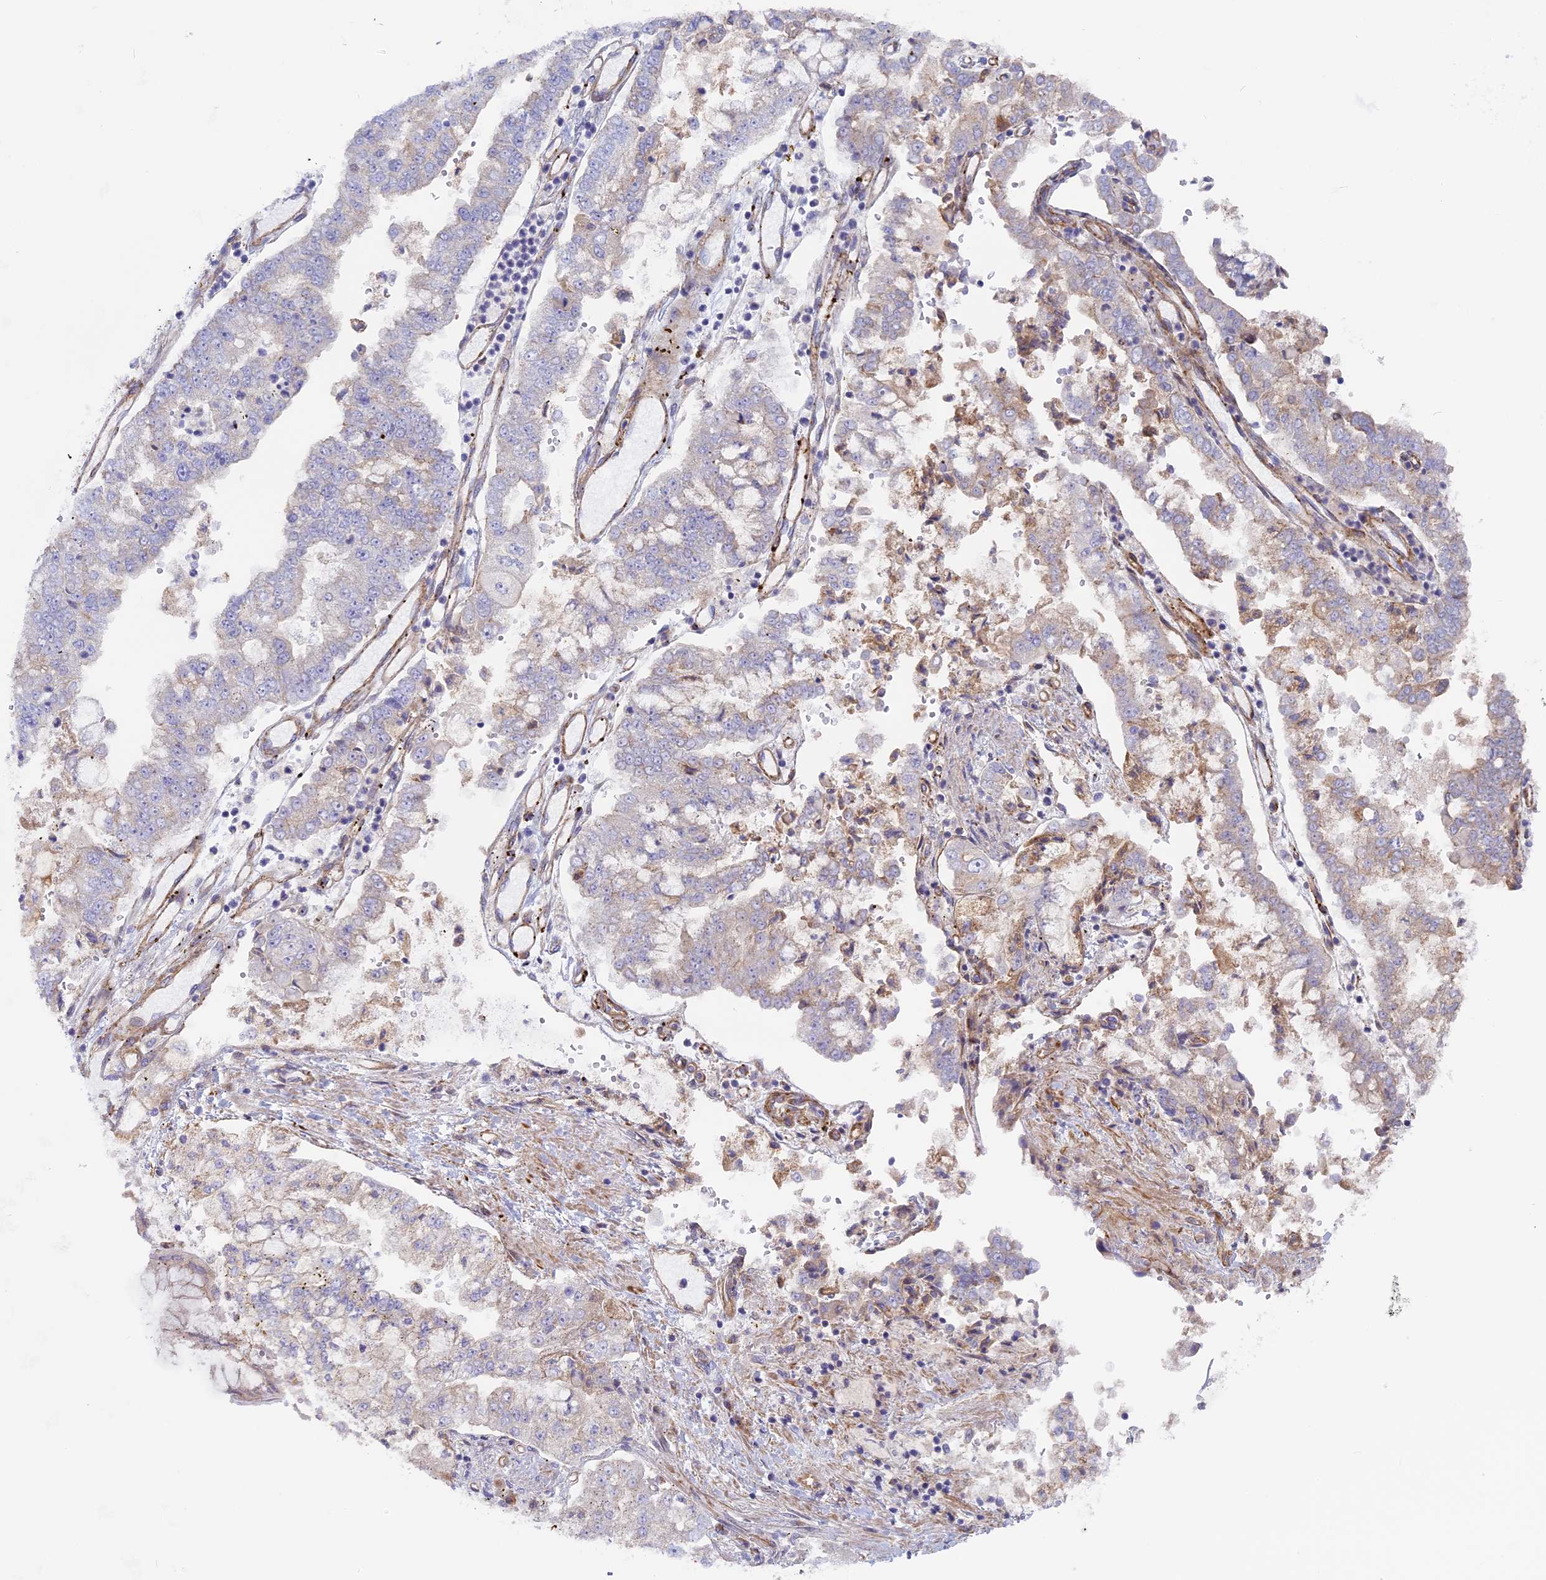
{"staining": {"intensity": "weak", "quantity": "<25%", "location": "cytoplasmic/membranous"}, "tissue": "stomach cancer", "cell_type": "Tumor cells", "image_type": "cancer", "snomed": [{"axis": "morphology", "description": "Adenocarcinoma, NOS"}, {"axis": "topography", "description": "Stomach"}], "caption": "The photomicrograph demonstrates no staining of tumor cells in stomach cancer (adenocarcinoma). (Stains: DAB (3,3'-diaminobenzidine) immunohistochemistry (IHC) with hematoxylin counter stain, Microscopy: brightfield microscopy at high magnification).", "gene": "DDA1", "patient": {"sex": "male", "age": 76}}